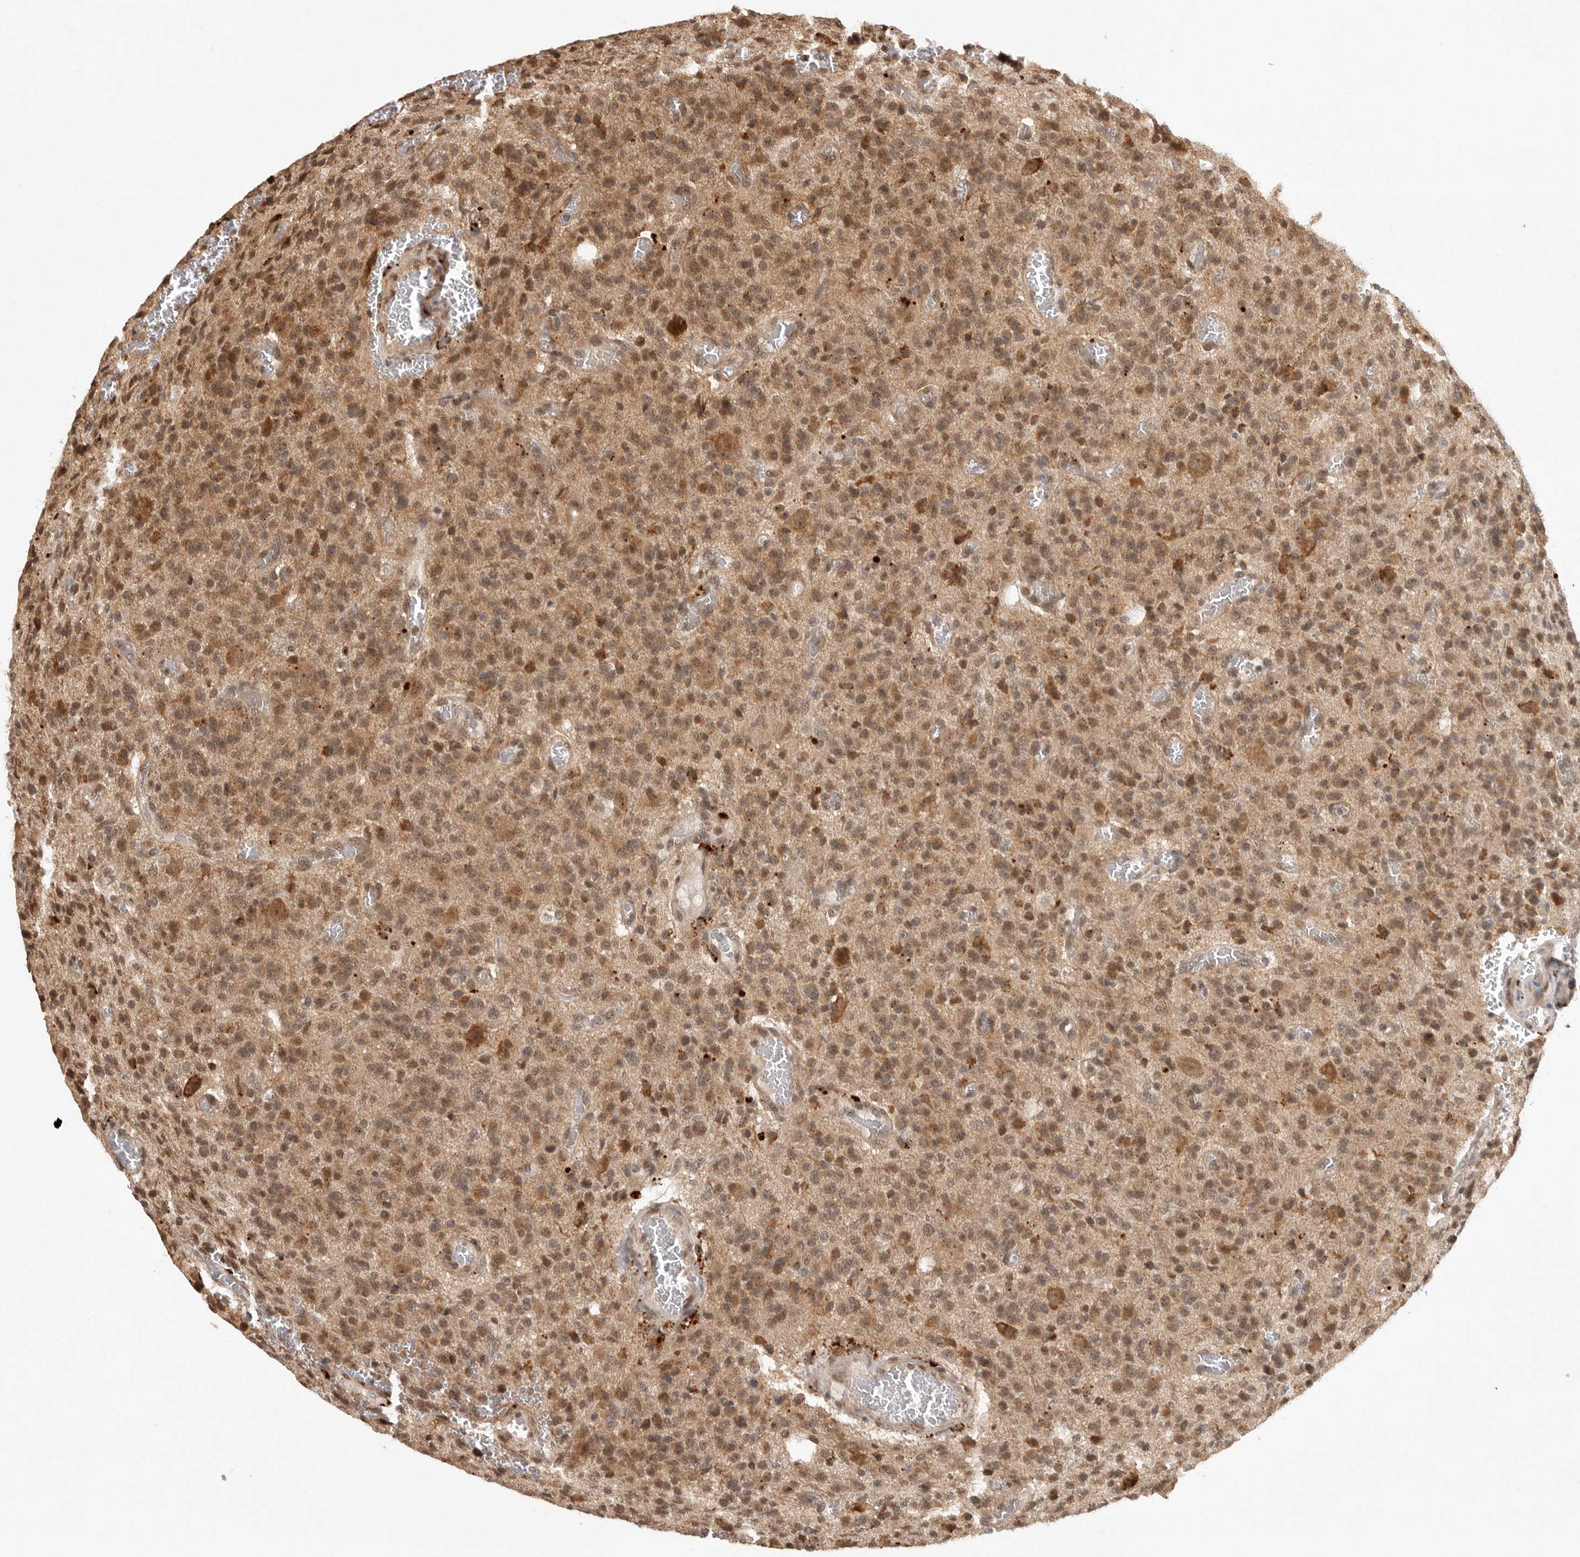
{"staining": {"intensity": "moderate", "quantity": ">75%", "location": "cytoplasmic/membranous,nuclear"}, "tissue": "glioma", "cell_type": "Tumor cells", "image_type": "cancer", "snomed": [{"axis": "morphology", "description": "Glioma, malignant, High grade"}, {"axis": "topography", "description": "Brain"}], "caption": "Glioma stained with DAB IHC shows medium levels of moderate cytoplasmic/membranous and nuclear expression in approximately >75% of tumor cells.", "gene": "ZNF83", "patient": {"sex": "male", "age": 34}}